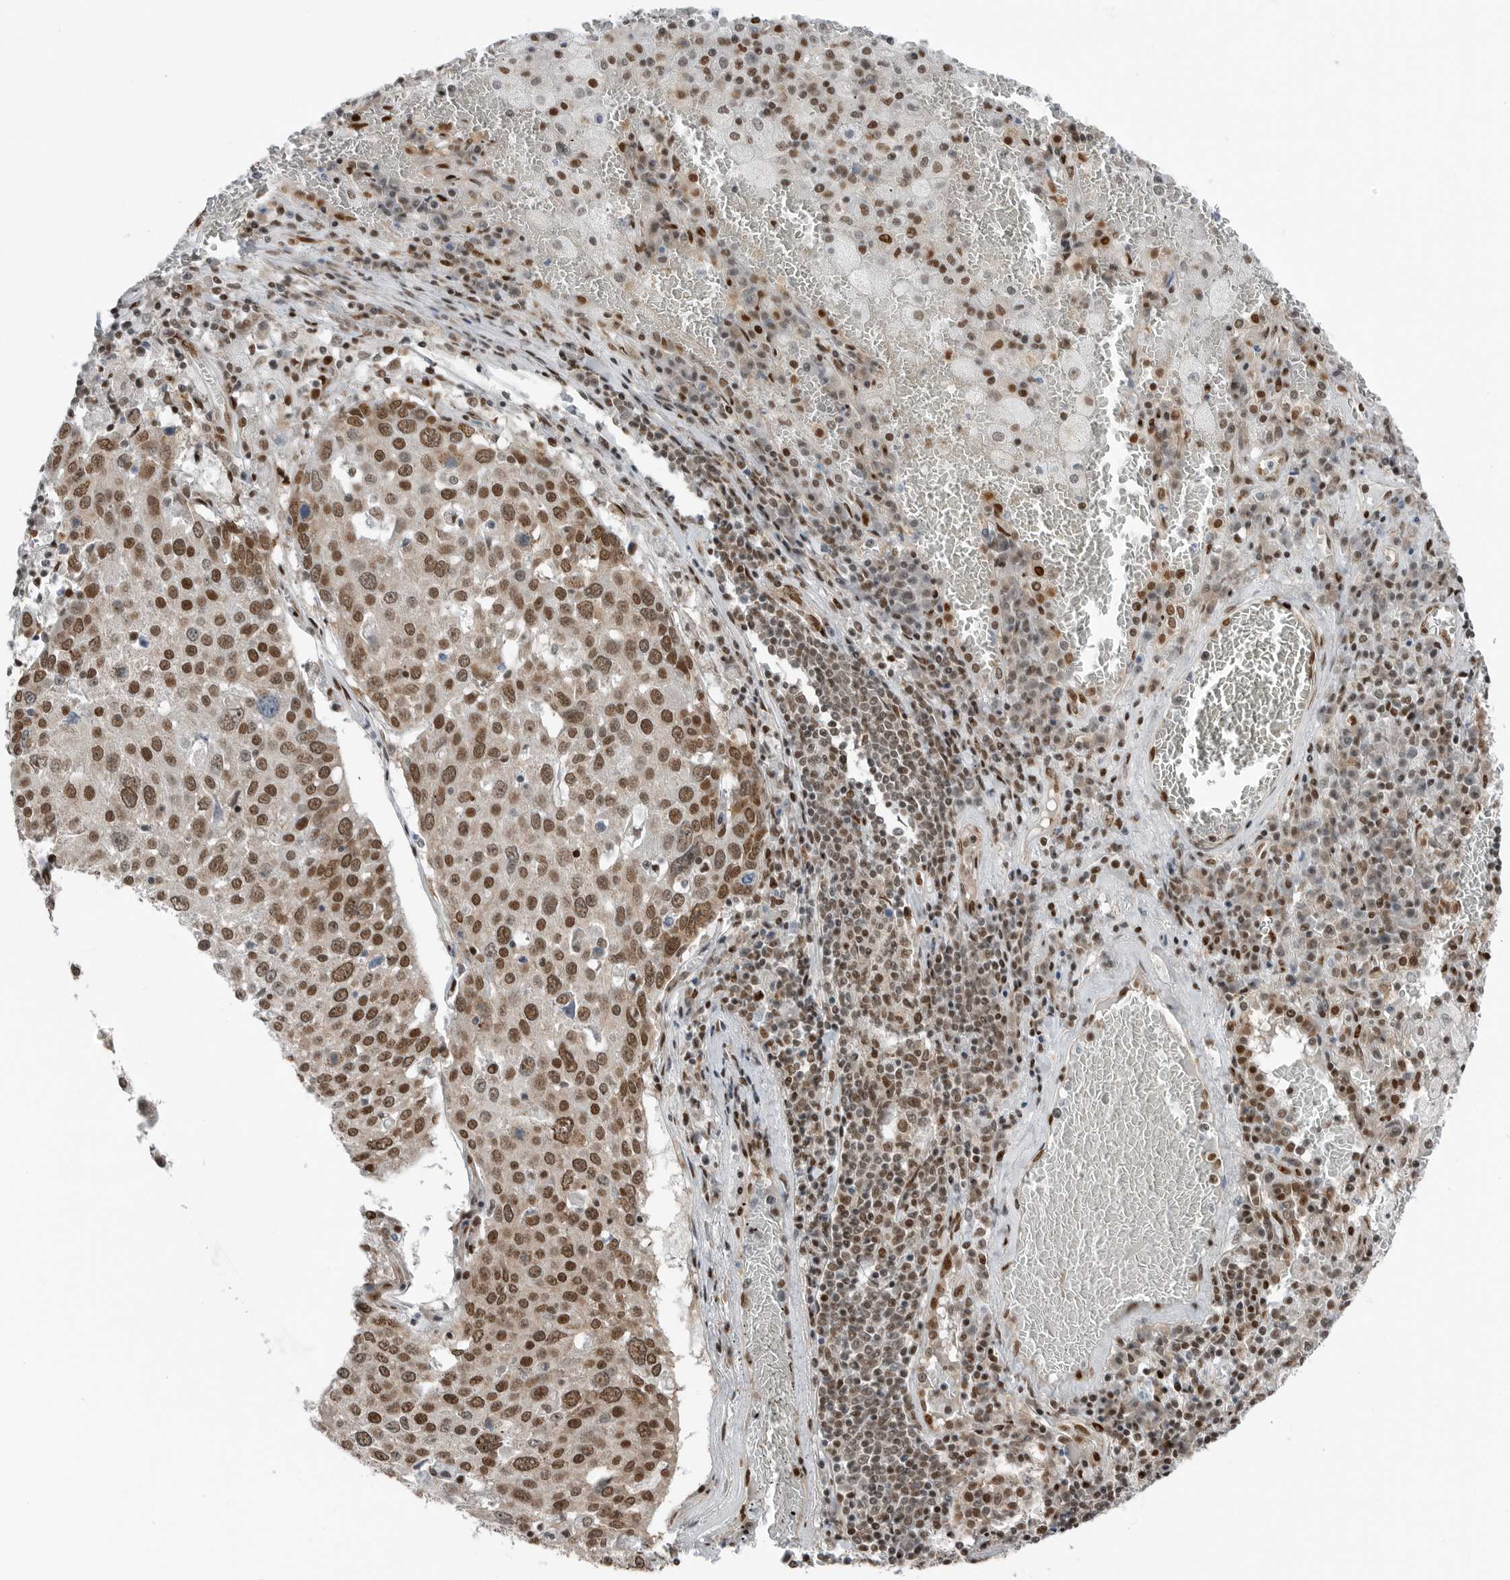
{"staining": {"intensity": "moderate", "quantity": ">75%", "location": "nuclear"}, "tissue": "lung cancer", "cell_type": "Tumor cells", "image_type": "cancer", "snomed": [{"axis": "morphology", "description": "Squamous cell carcinoma, NOS"}, {"axis": "topography", "description": "Lung"}], "caption": "DAB (3,3'-diaminobenzidine) immunohistochemical staining of lung cancer shows moderate nuclear protein staining in approximately >75% of tumor cells. (Stains: DAB (3,3'-diaminobenzidine) in brown, nuclei in blue, Microscopy: brightfield microscopy at high magnification).", "gene": "BLZF1", "patient": {"sex": "male", "age": 65}}